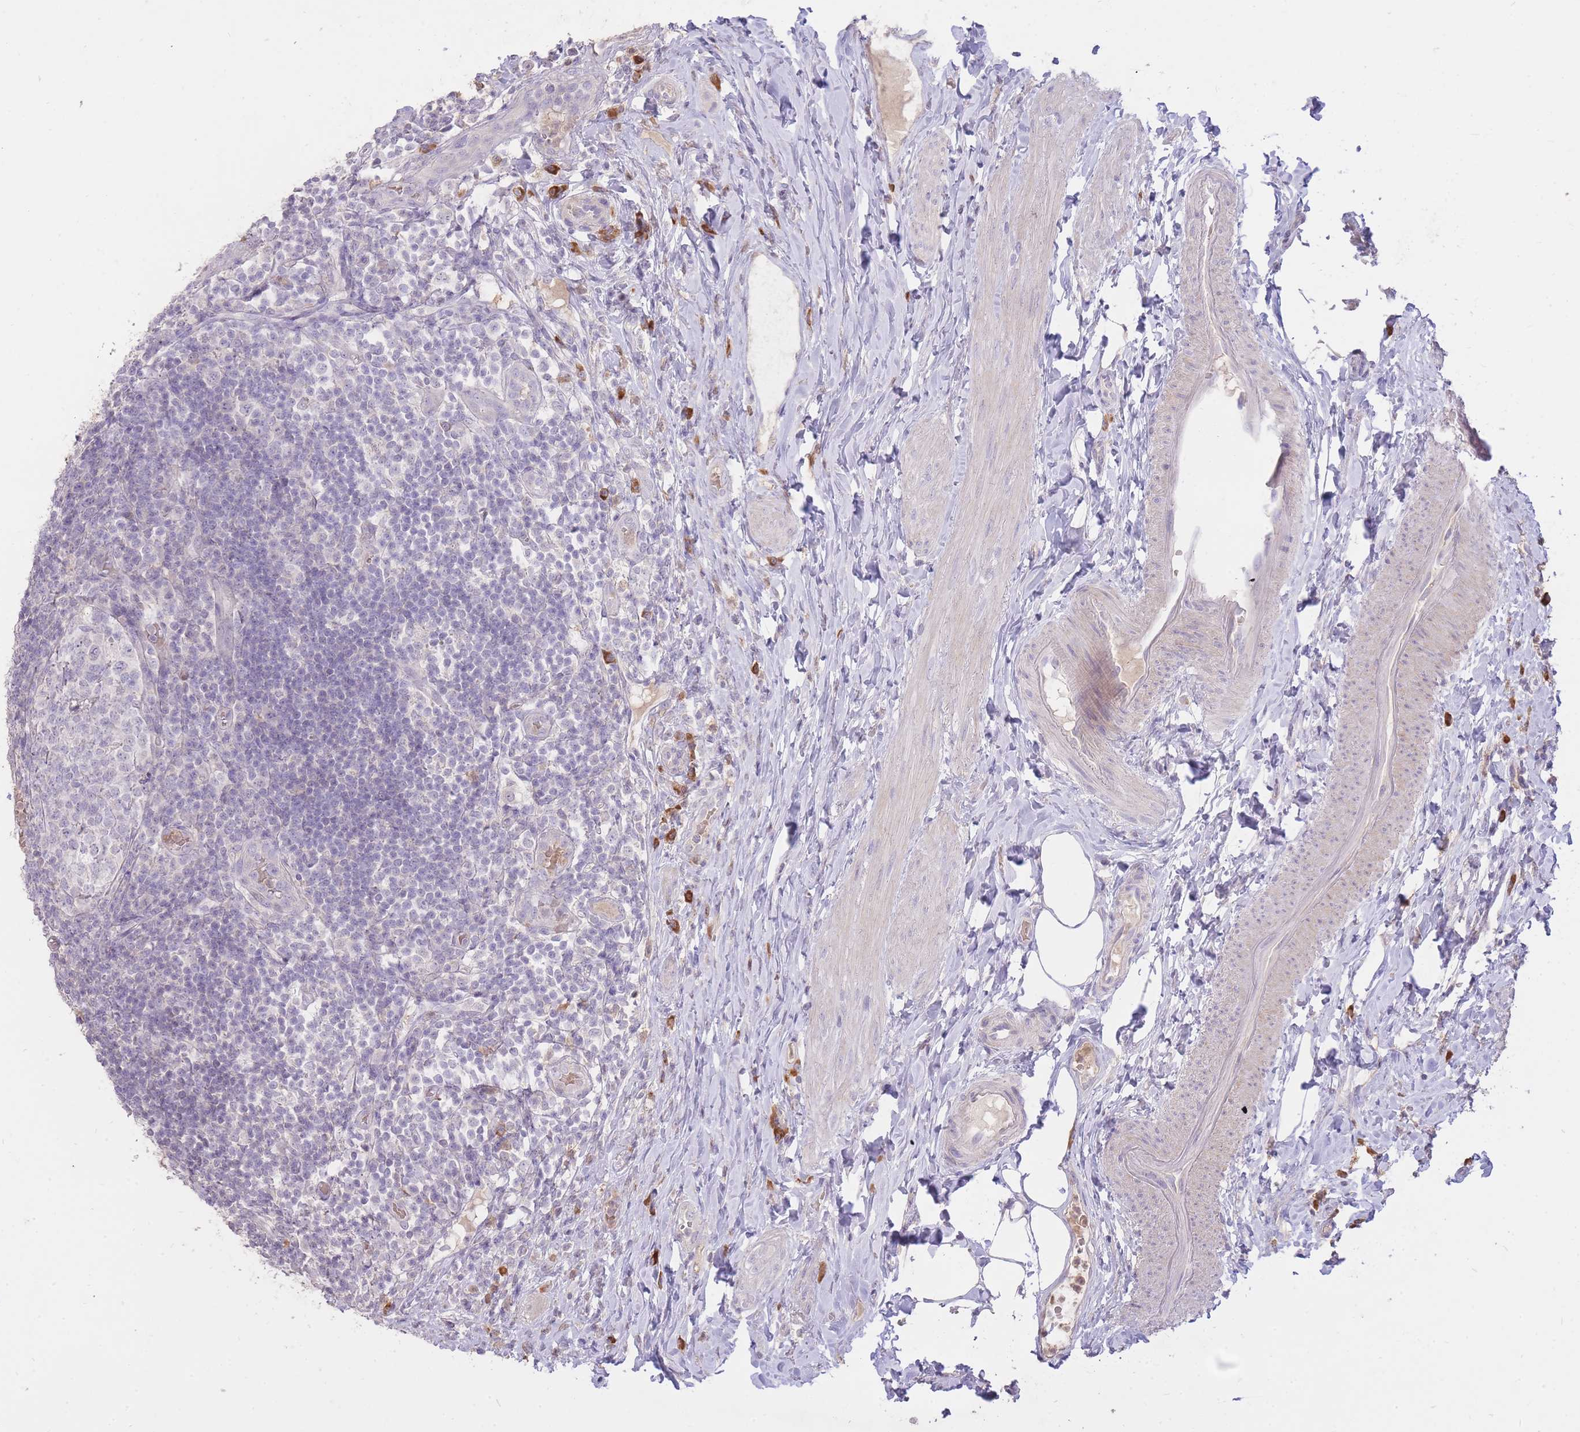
{"staining": {"intensity": "weak", "quantity": "<25%", "location": "cytoplasmic/membranous"}, "tissue": "appendix", "cell_type": "Glandular cells", "image_type": "normal", "snomed": [{"axis": "morphology", "description": "Normal tissue, NOS"}, {"axis": "topography", "description": "Appendix"}], "caption": "Immunohistochemistry of unremarkable appendix shows no positivity in glandular cells.", "gene": "FRG2B", "patient": {"sex": "female", "age": 43}}